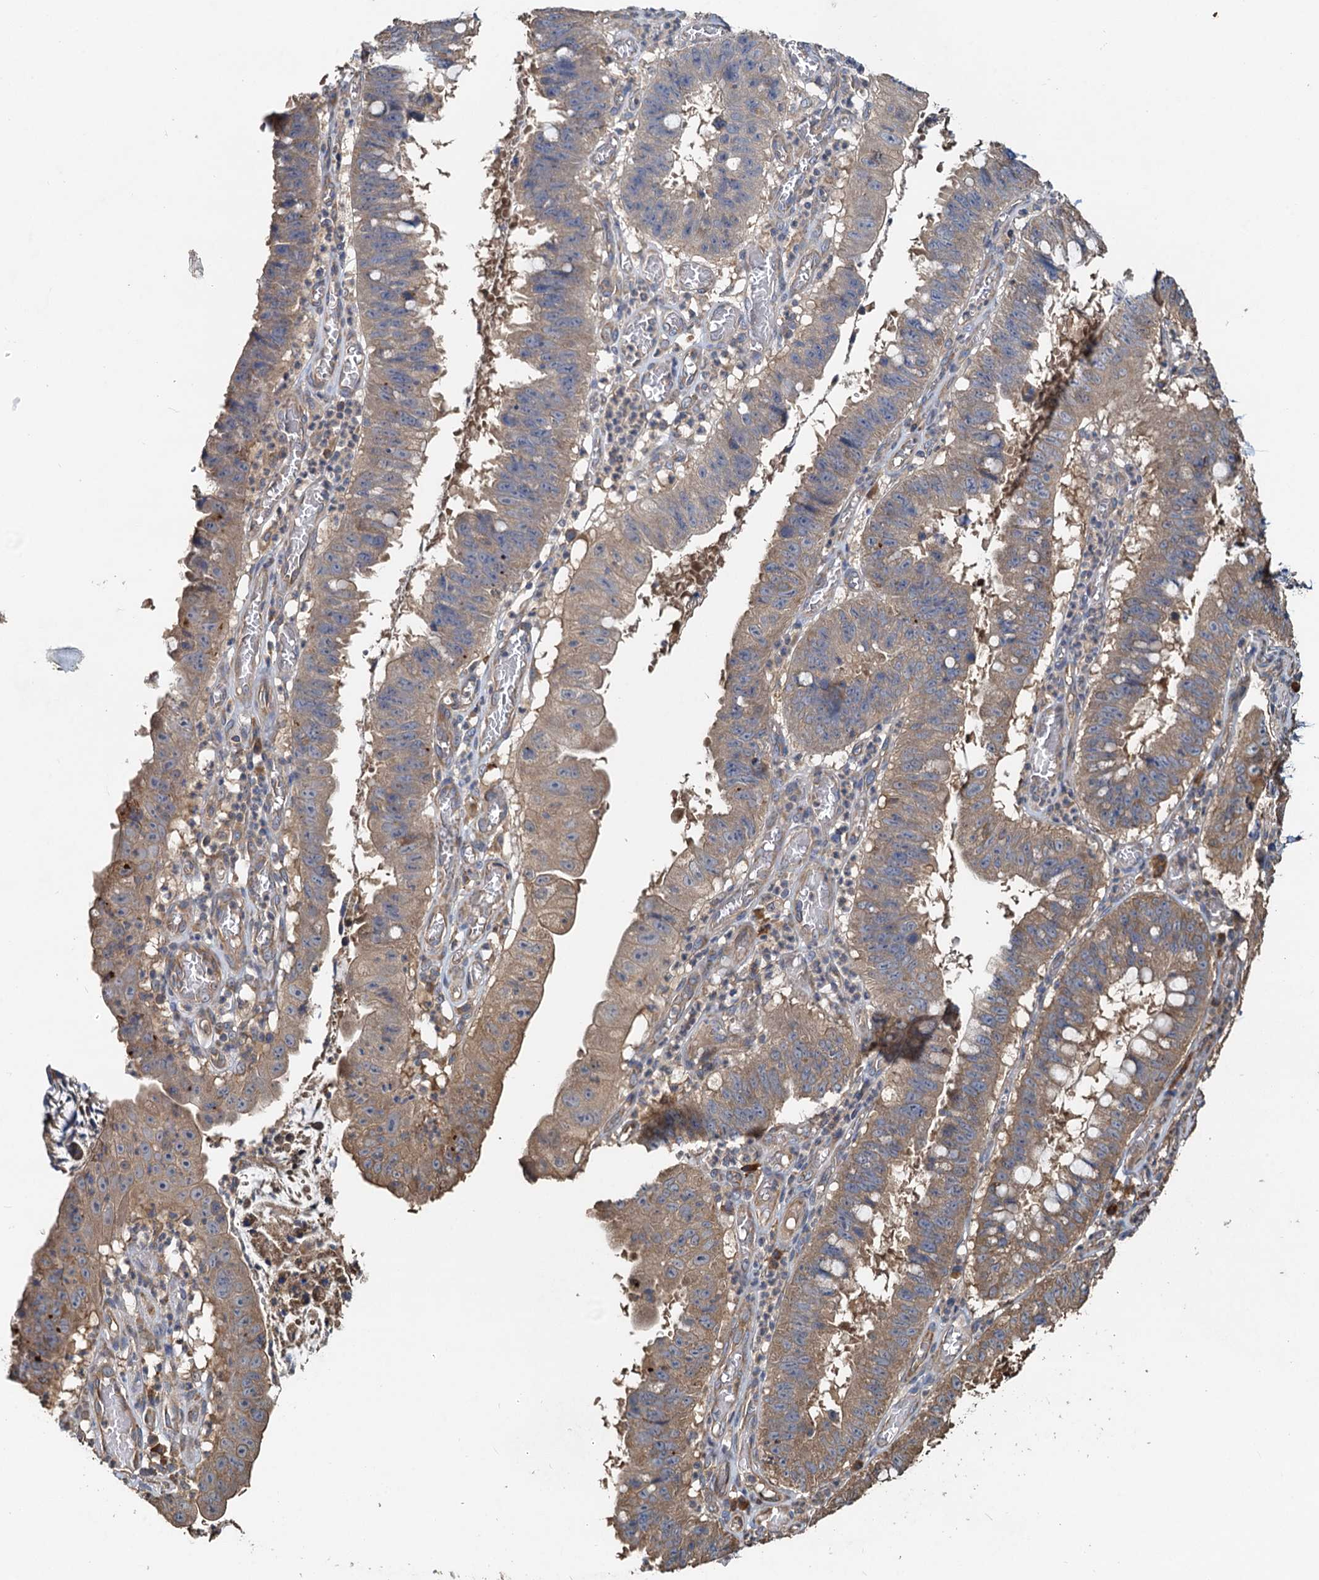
{"staining": {"intensity": "moderate", "quantity": ">75%", "location": "cytoplasmic/membranous"}, "tissue": "stomach cancer", "cell_type": "Tumor cells", "image_type": "cancer", "snomed": [{"axis": "morphology", "description": "Adenocarcinoma, NOS"}, {"axis": "topography", "description": "Stomach"}], "caption": "Protein analysis of stomach cancer tissue shows moderate cytoplasmic/membranous expression in approximately >75% of tumor cells.", "gene": "HYI", "patient": {"sex": "male", "age": 59}}